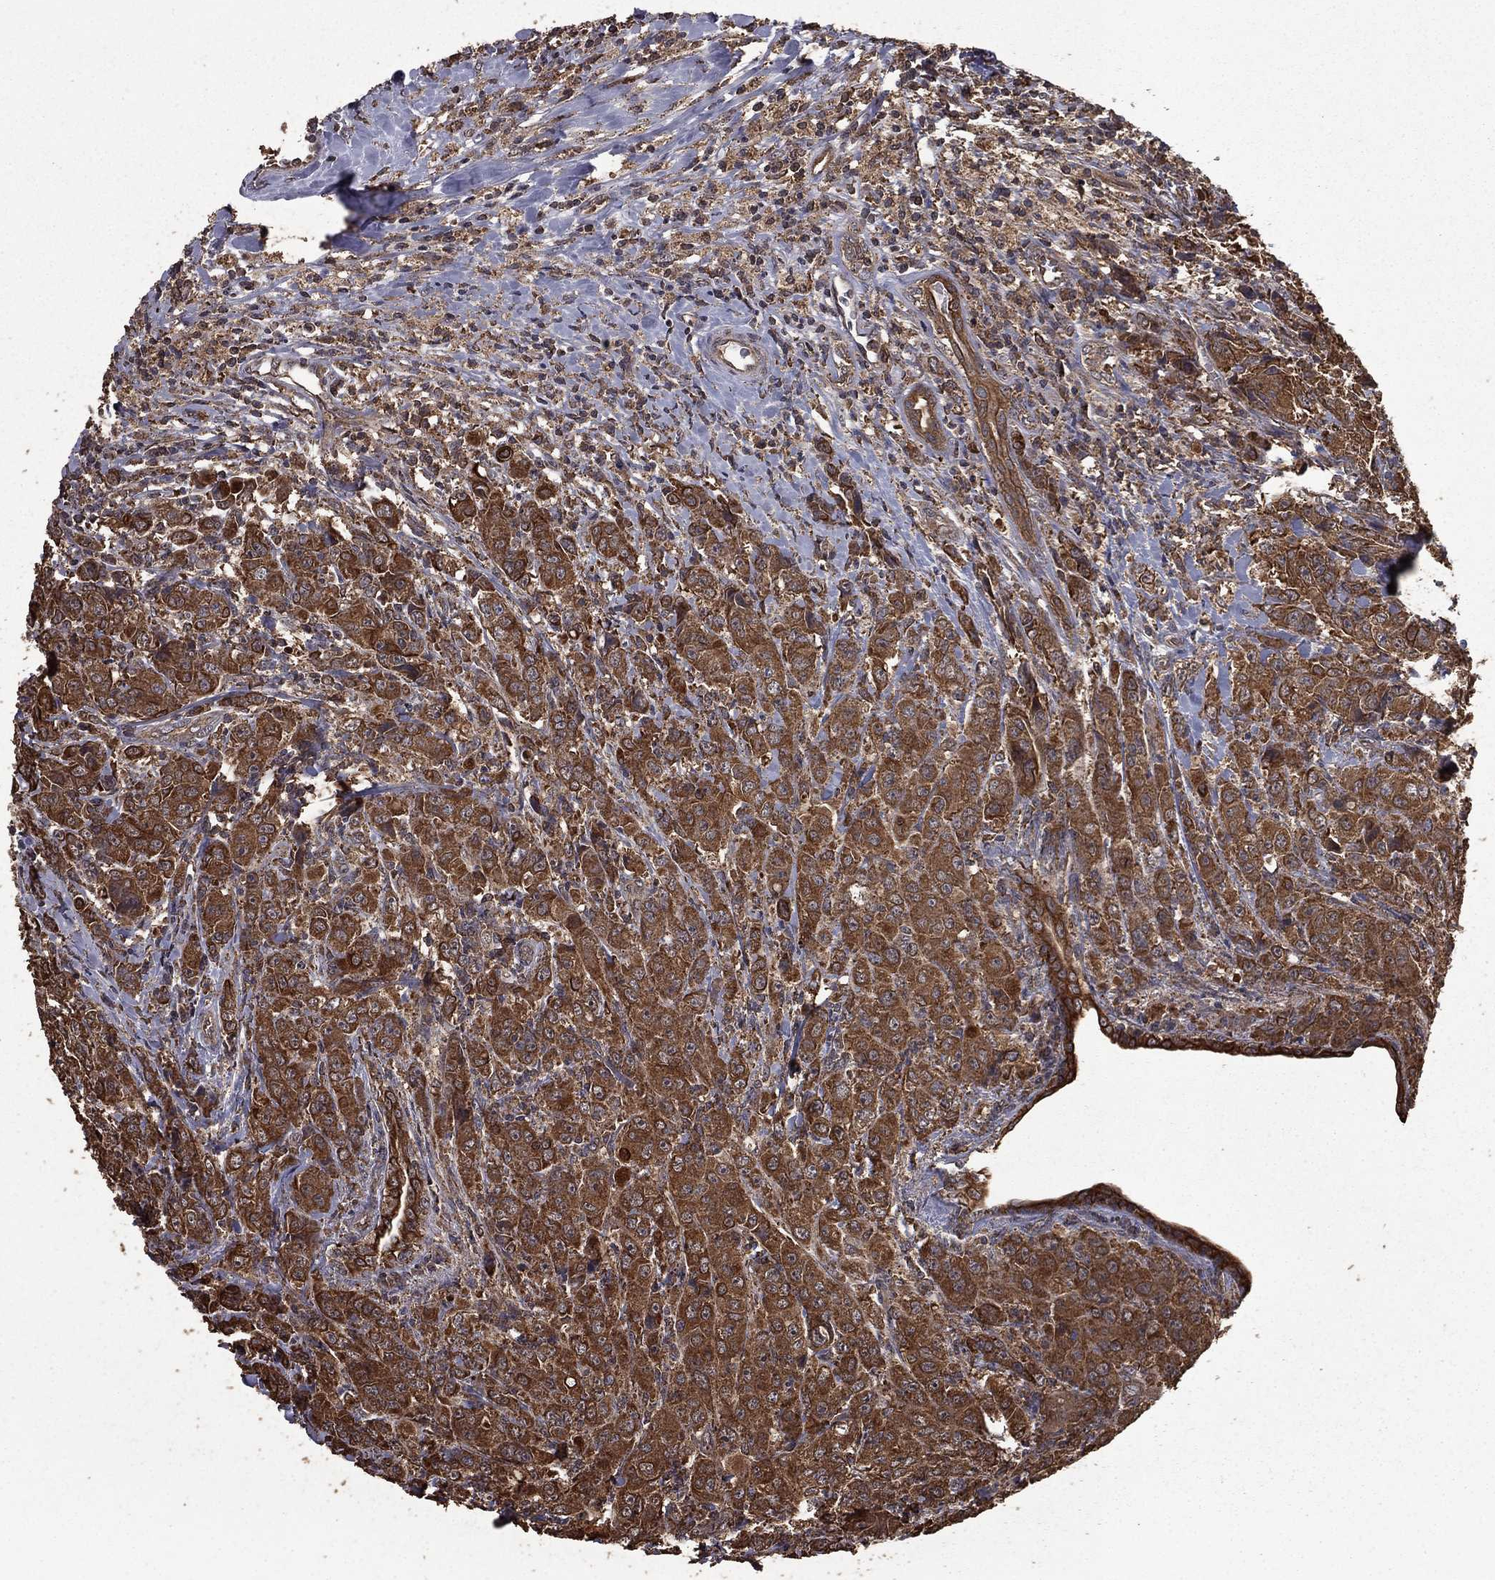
{"staining": {"intensity": "moderate", "quantity": ">75%", "location": "cytoplasmic/membranous"}, "tissue": "breast cancer", "cell_type": "Tumor cells", "image_type": "cancer", "snomed": [{"axis": "morphology", "description": "Duct carcinoma"}, {"axis": "topography", "description": "Breast"}], "caption": "Immunohistochemical staining of human breast cancer shows medium levels of moderate cytoplasmic/membranous staining in approximately >75% of tumor cells.", "gene": "BIRC6", "patient": {"sex": "female", "age": 43}}